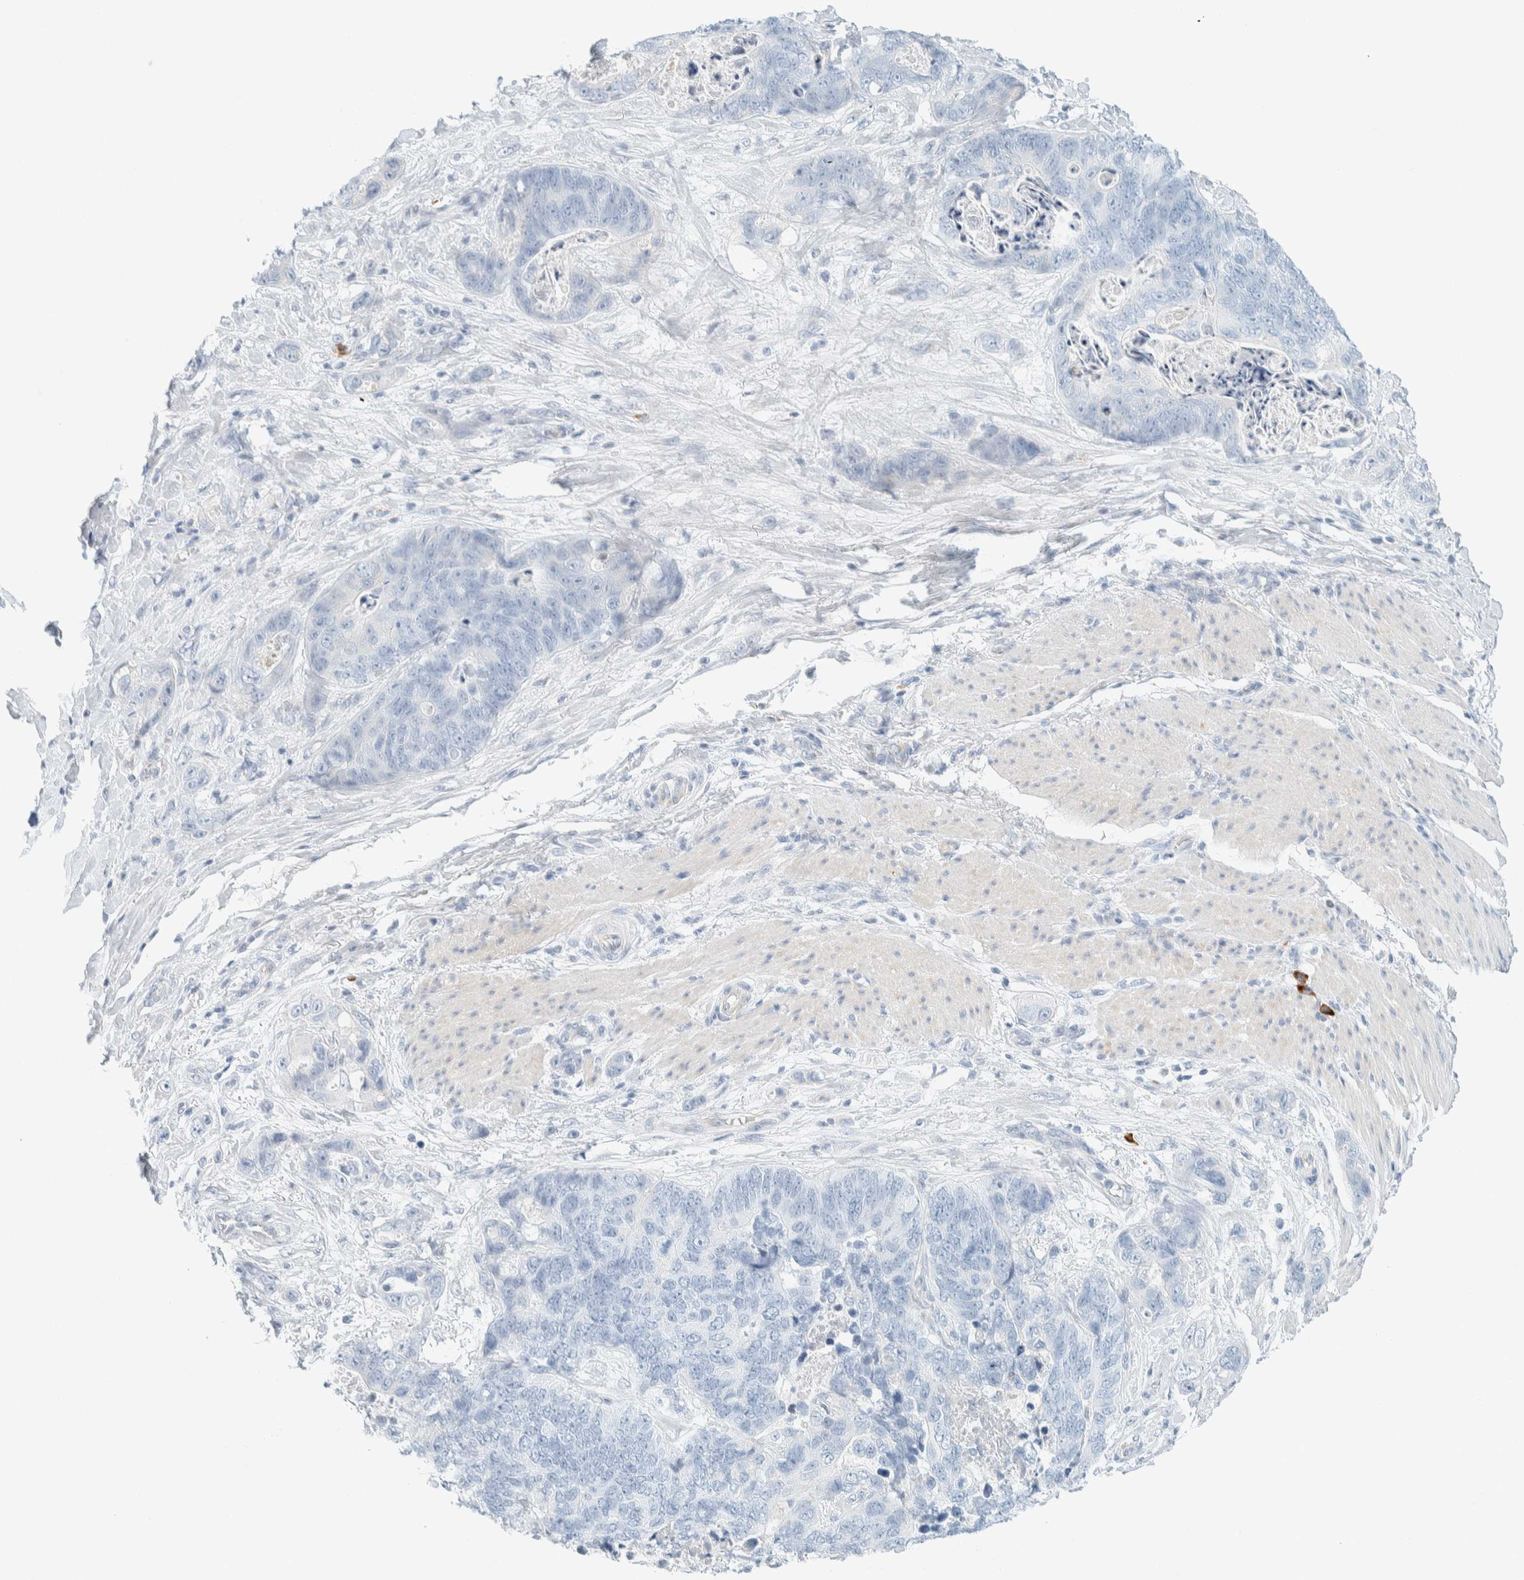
{"staining": {"intensity": "negative", "quantity": "none", "location": "none"}, "tissue": "stomach cancer", "cell_type": "Tumor cells", "image_type": "cancer", "snomed": [{"axis": "morphology", "description": "Normal tissue, NOS"}, {"axis": "morphology", "description": "Adenocarcinoma, NOS"}, {"axis": "topography", "description": "Stomach"}], "caption": "Immunohistochemical staining of human stomach adenocarcinoma demonstrates no significant positivity in tumor cells.", "gene": "ARHGAP27", "patient": {"sex": "female", "age": 89}}